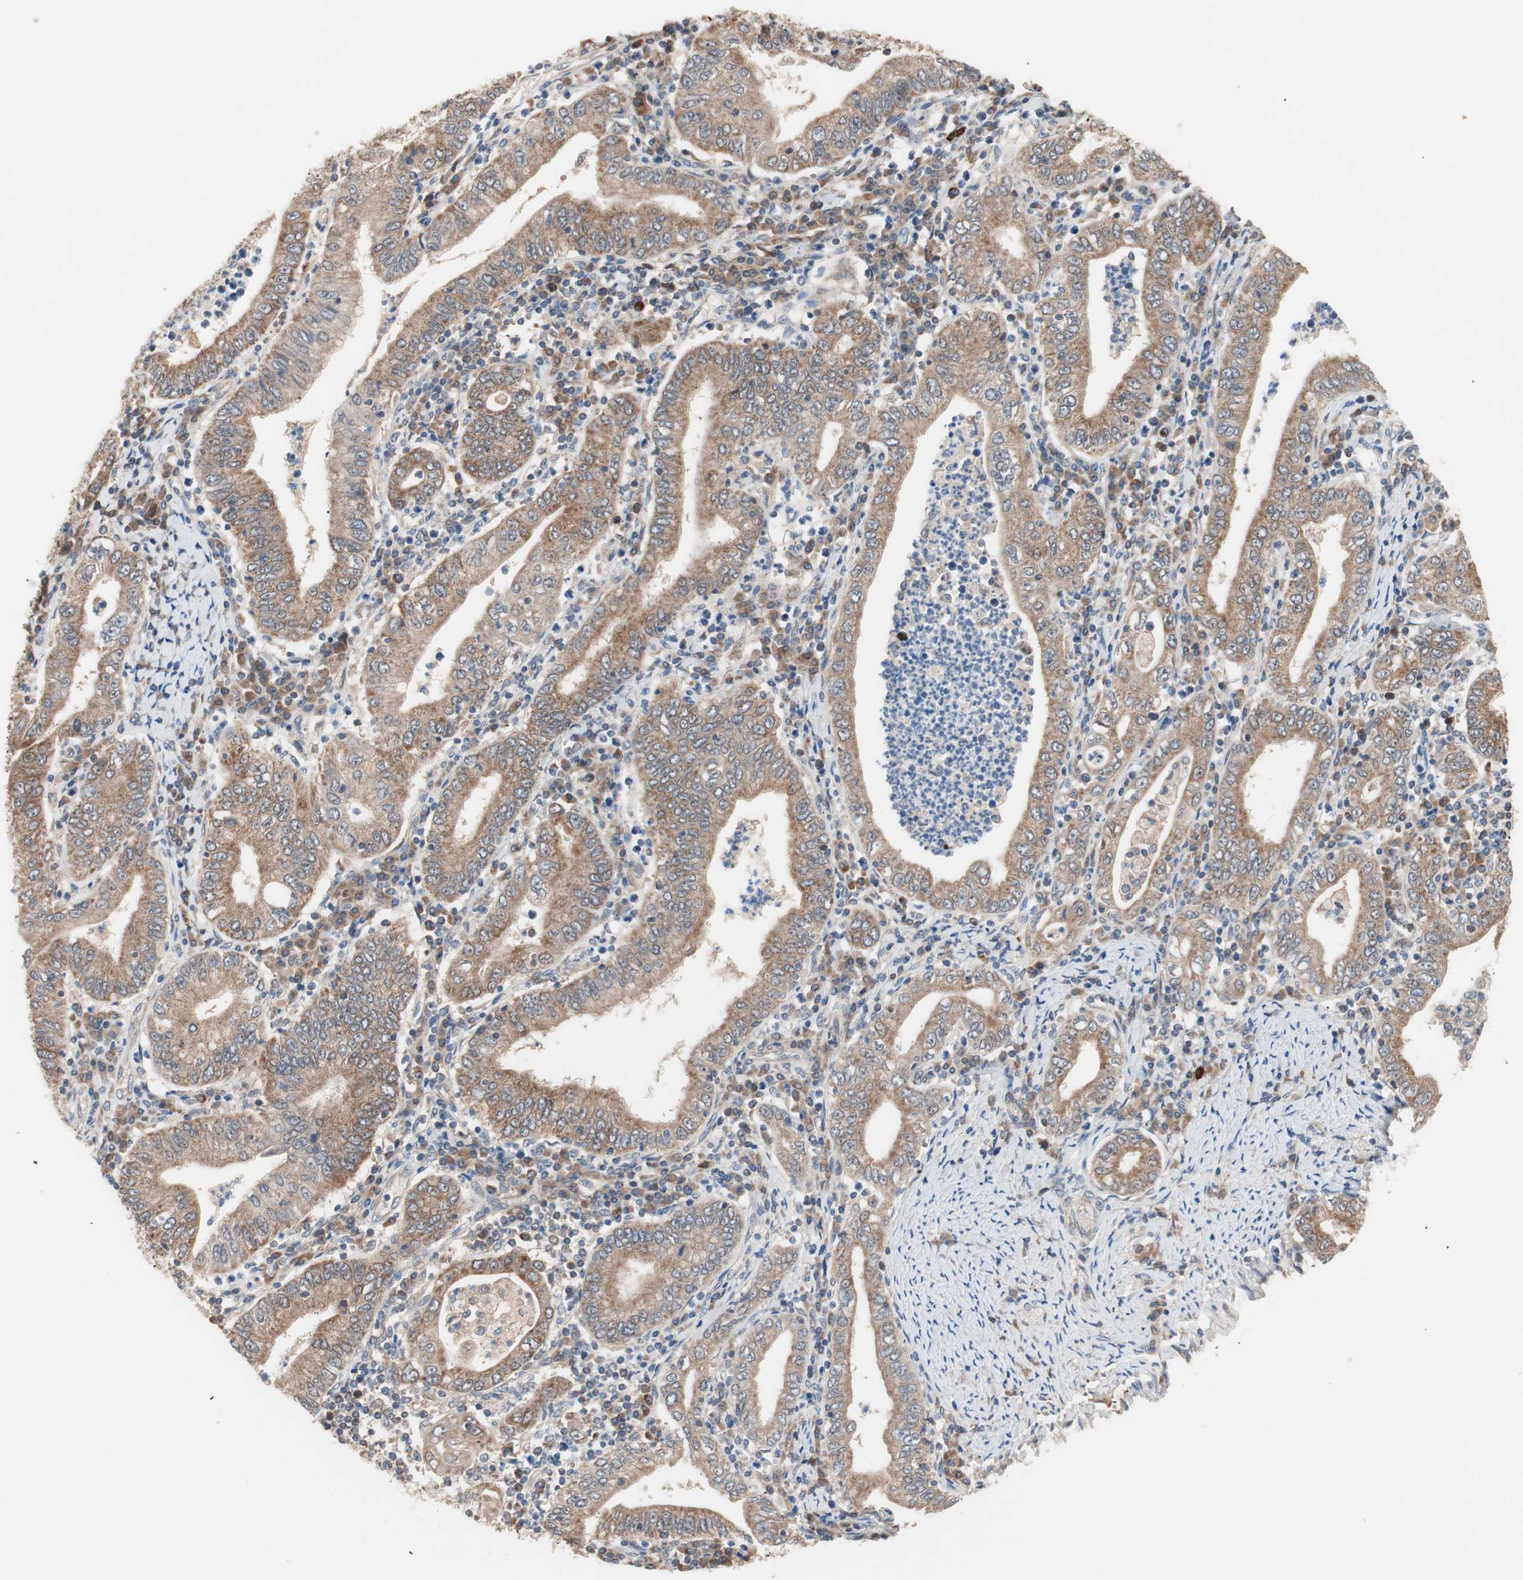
{"staining": {"intensity": "moderate", "quantity": ">75%", "location": "cytoplasmic/membranous"}, "tissue": "stomach cancer", "cell_type": "Tumor cells", "image_type": "cancer", "snomed": [{"axis": "morphology", "description": "Normal tissue, NOS"}, {"axis": "morphology", "description": "Adenocarcinoma, NOS"}, {"axis": "topography", "description": "Esophagus"}, {"axis": "topography", "description": "Stomach, upper"}, {"axis": "topography", "description": "Peripheral nerve tissue"}], "caption": "Immunohistochemical staining of stomach adenocarcinoma demonstrates medium levels of moderate cytoplasmic/membranous expression in approximately >75% of tumor cells.", "gene": "HMBS", "patient": {"sex": "male", "age": 62}}